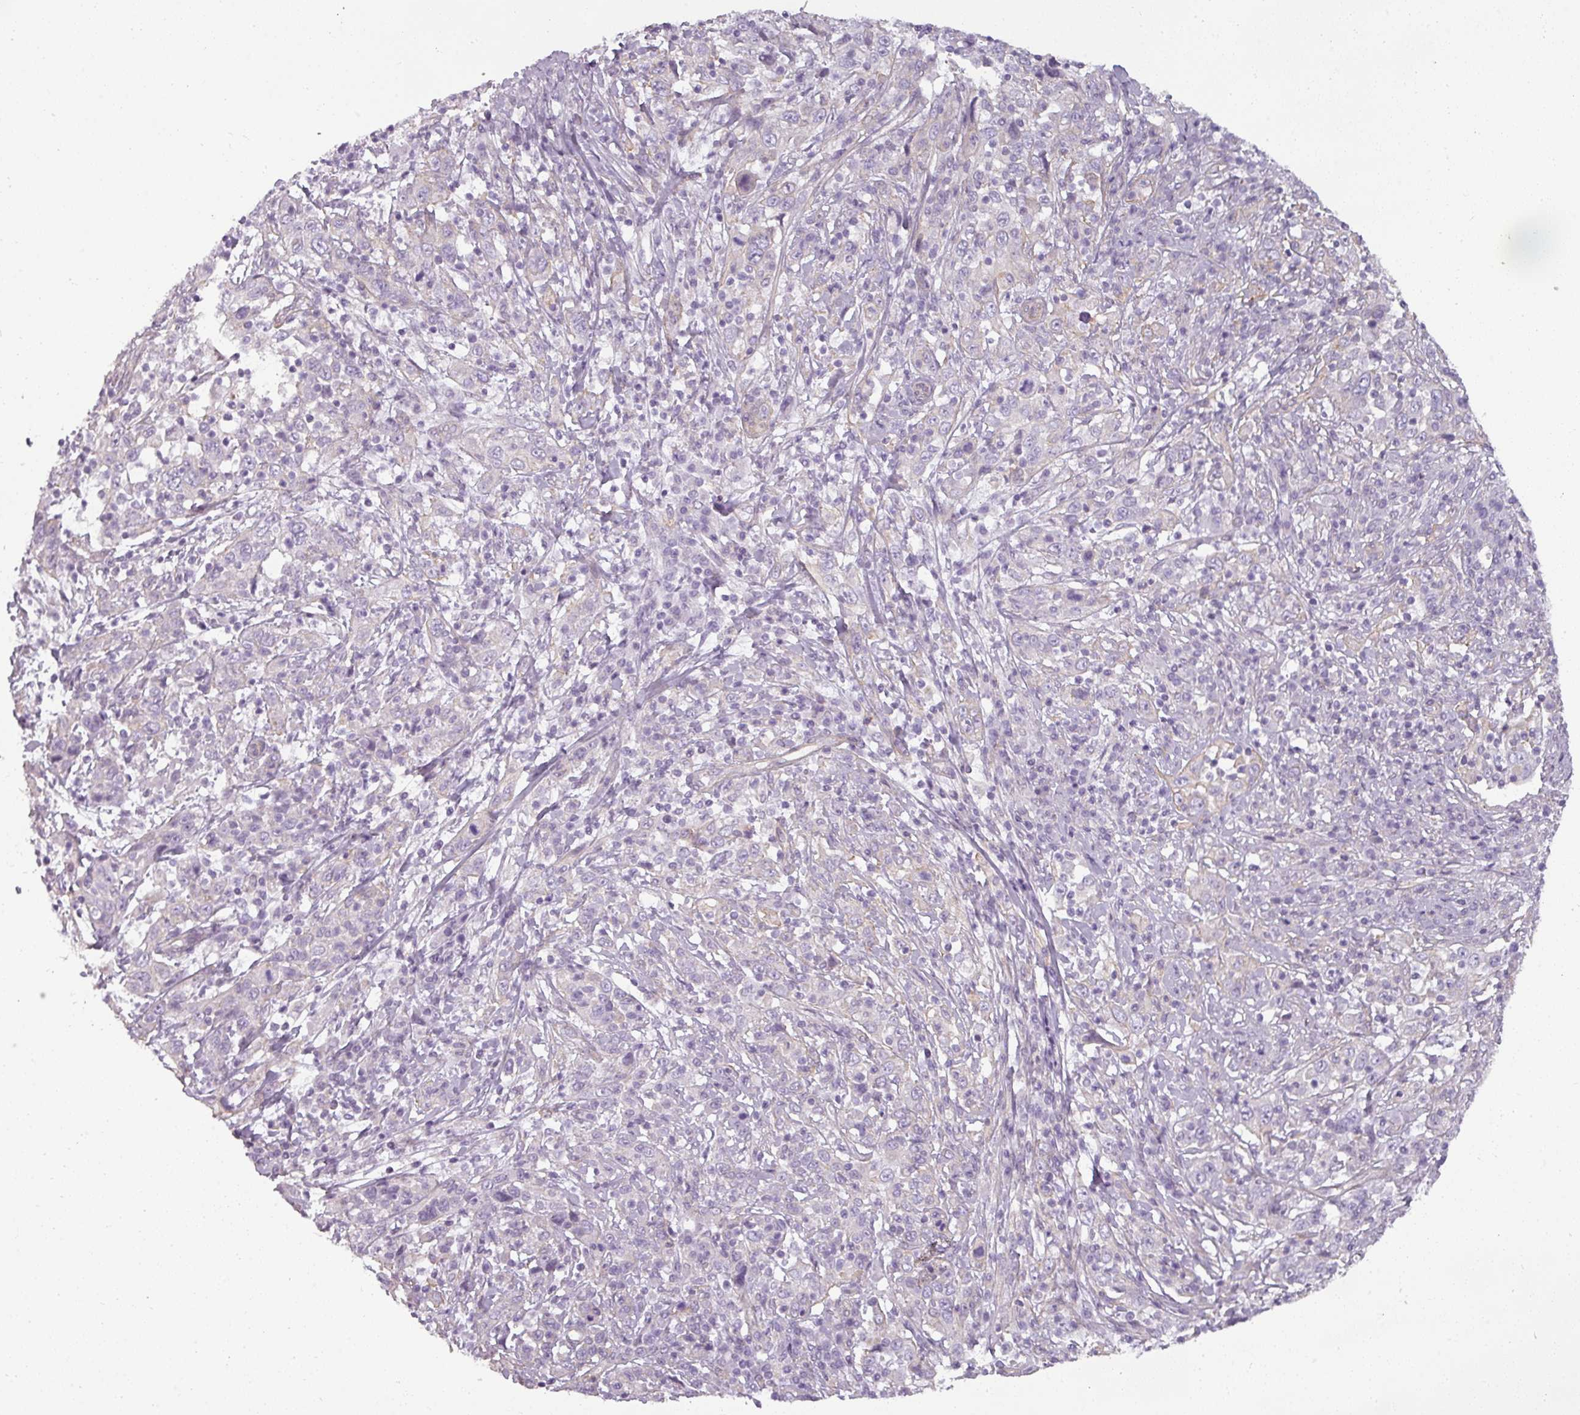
{"staining": {"intensity": "negative", "quantity": "none", "location": "none"}, "tissue": "cervical cancer", "cell_type": "Tumor cells", "image_type": "cancer", "snomed": [{"axis": "morphology", "description": "Squamous cell carcinoma, NOS"}, {"axis": "topography", "description": "Cervix"}], "caption": "This is an IHC micrograph of squamous cell carcinoma (cervical). There is no expression in tumor cells.", "gene": "ASB1", "patient": {"sex": "female", "age": 46}}